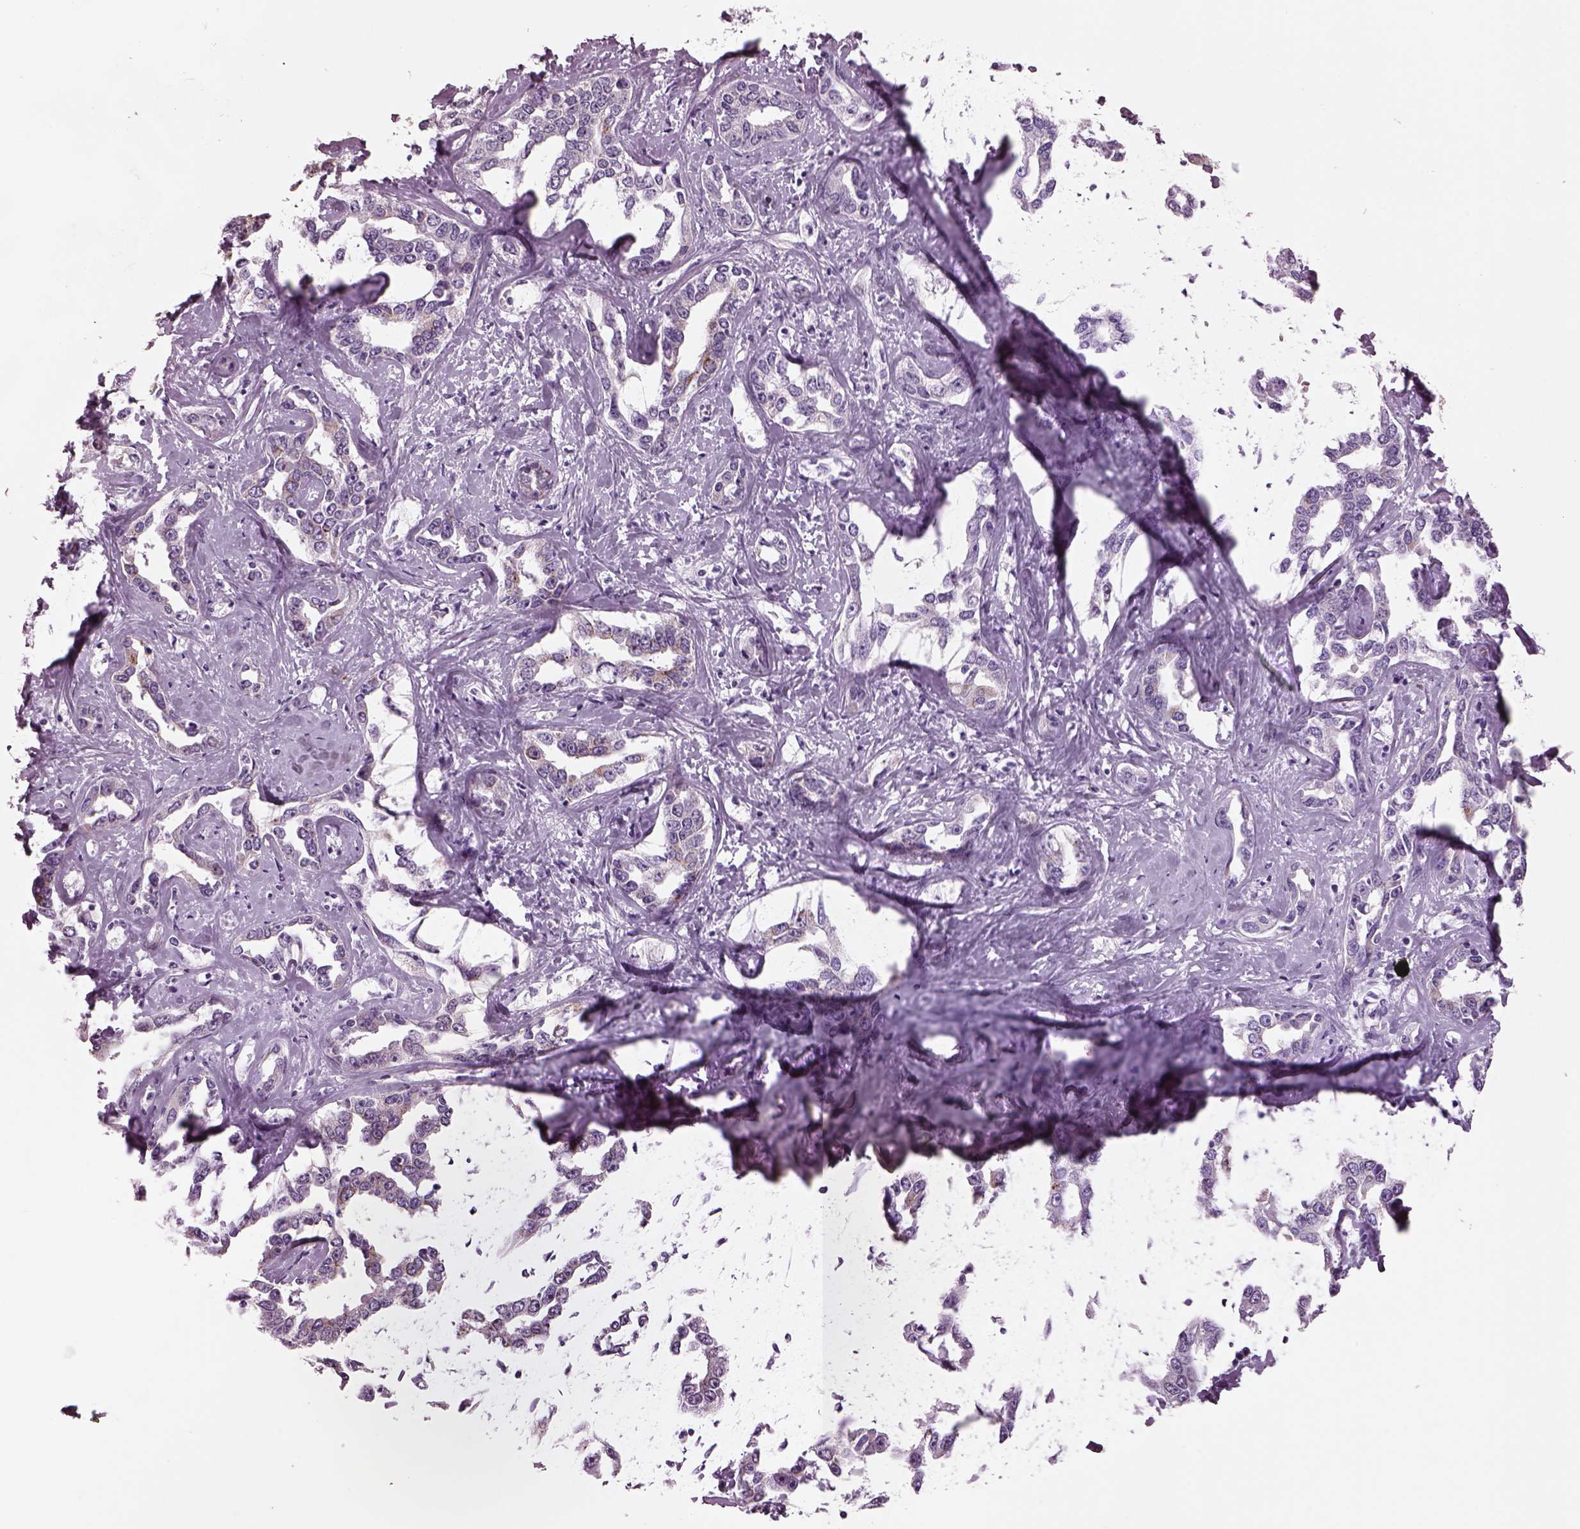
{"staining": {"intensity": "moderate", "quantity": "<25%", "location": "cytoplasmic/membranous"}, "tissue": "liver cancer", "cell_type": "Tumor cells", "image_type": "cancer", "snomed": [{"axis": "morphology", "description": "Cholangiocarcinoma"}, {"axis": "topography", "description": "Liver"}], "caption": "Immunohistochemistry (IHC) of human liver cancer demonstrates low levels of moderate cytoplasmic/membranous positivity in approximately <25% of tumor cells.", "gene": "PRR9", "patient": {"sex": "male", "age": 59}}